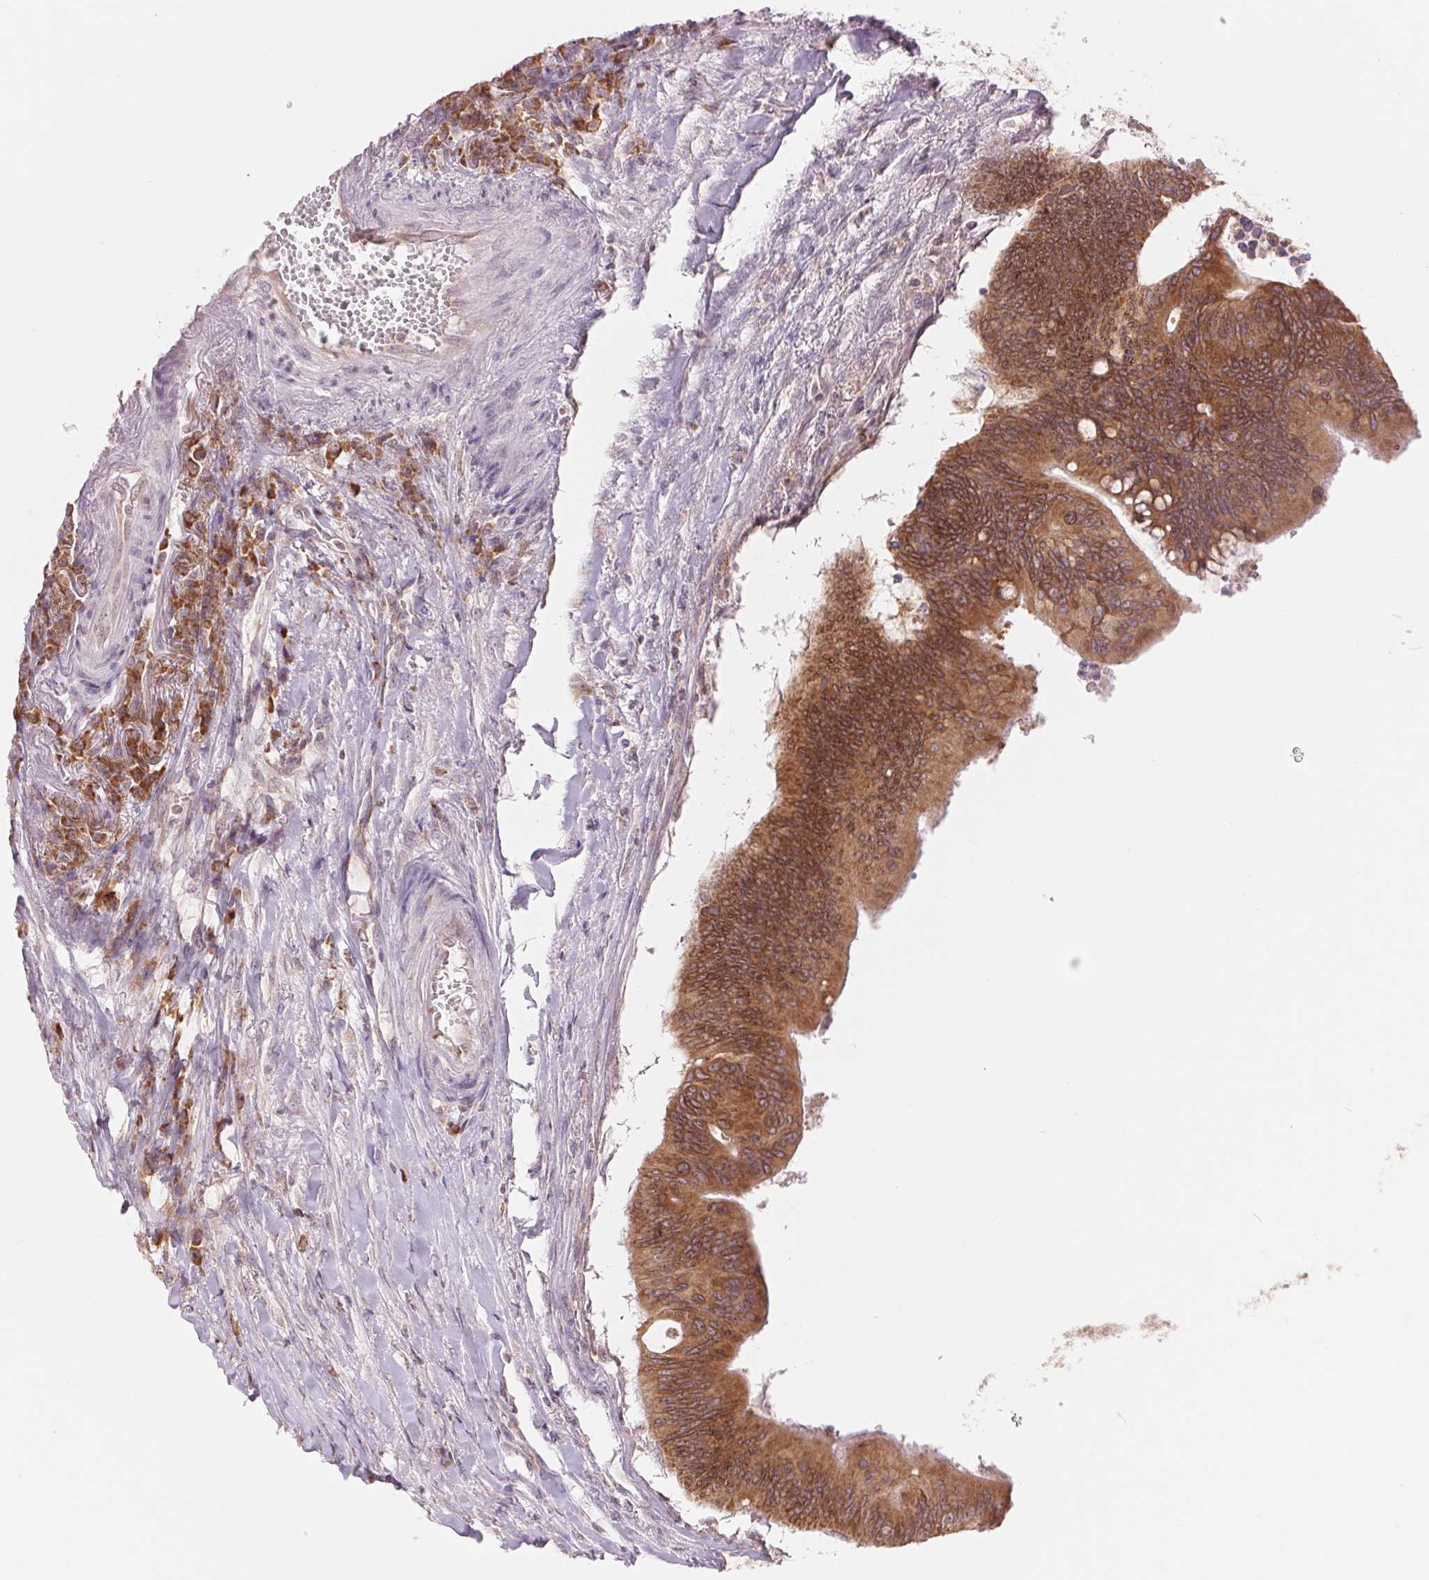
{"staining": {"intensity": "moderate", "quantity": ">75%", "location": "cytoplasmic/membranous"}, "tissue": "colorectal cancer", "cell_type": "Tumor cells", "image_type": "cancer", "snomed": [{"axis": "morphology", "description": "Adenocarcinoma, NOS"}, {"axis": "topography", "description": "Colon"}], "caption": "Moderate cytoplasmic/membranous staining for a protein is appreciated in about >75% of tumor cells of colorectal cancer (adenocarcinoma) using immunohistochemistry.", "gene": "TECR", "patient": {"sex": "male", "age": 65}}